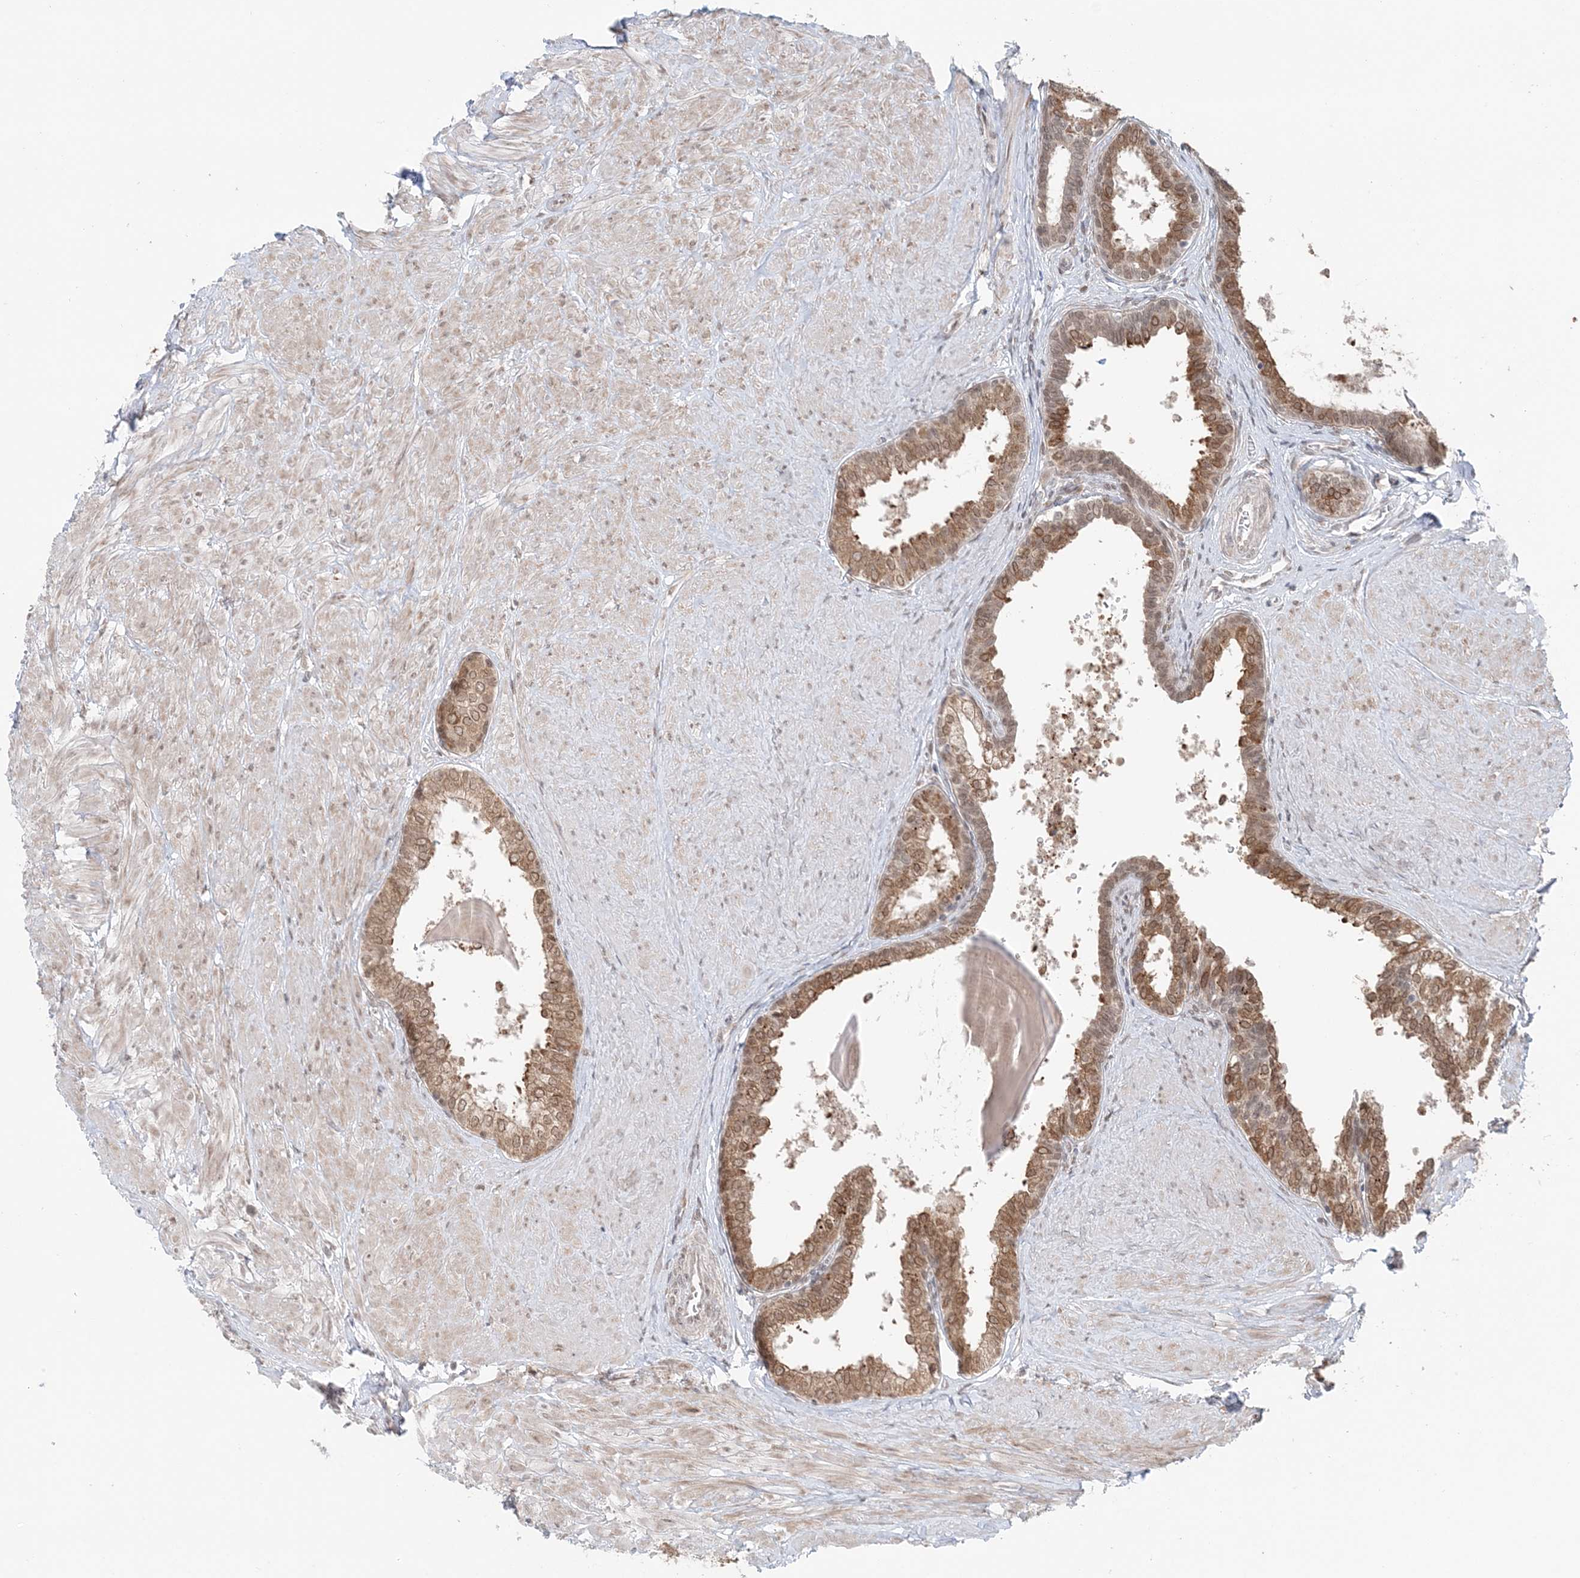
{"staining": {"intensity": "moderate", "quantity": ">75%", "location": "cytoplasmic/membranous"}, "tissue": "prostate", "cell_type": "Glandular cells", "image_type": "normal", "snomed": [{"axis": "morphology", "description": "Normal tissue, NOS"}, {"axis": "topography", "description": "Prostate"}], "caption": "Prostate stained with IHC reveals moderate cytoplasmic/membranous positivity in approximately >75% of glandular cells.", "gene": "TMED10", "patient": {"sex": "male", "age": 48}}